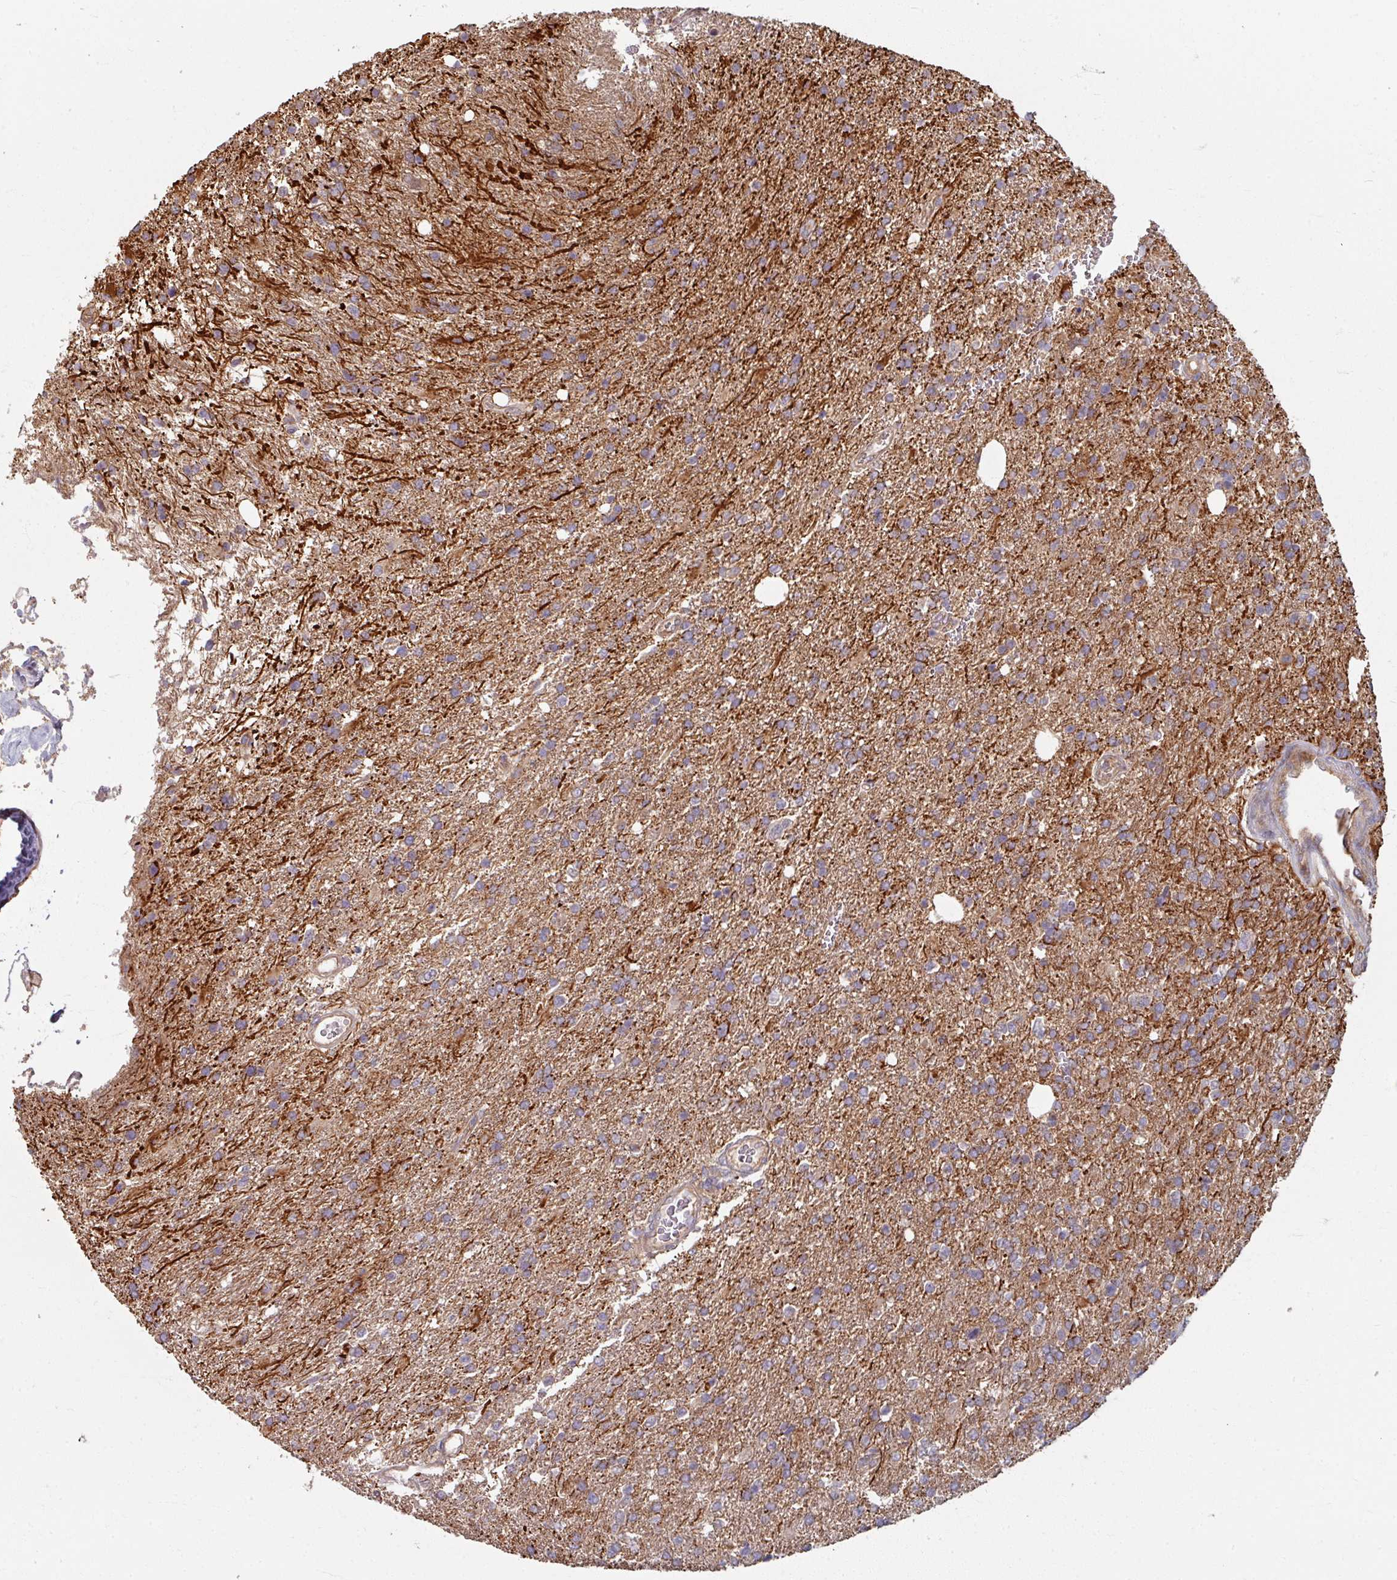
{"staining": {"intensity": "moderate", "quantity": "<25%", "location": "cytoplasmic/membranous"}, "tissue": "glioma", "cell_type": "Tumor cells", "image_type": "cancer", "snomed": [{"axis": "morphology", "description": "Glioma, malignant, High grade"}, {"axis": "topography", "description": "Brain"}], "caption": "Human glioma stained with a brown dye reveals moderate cytoplasmic/membranous positive expression in approximately <25% of tumor cells.", "gene": "CCDC68", "patient": {"sex": "male", "age": 56}}